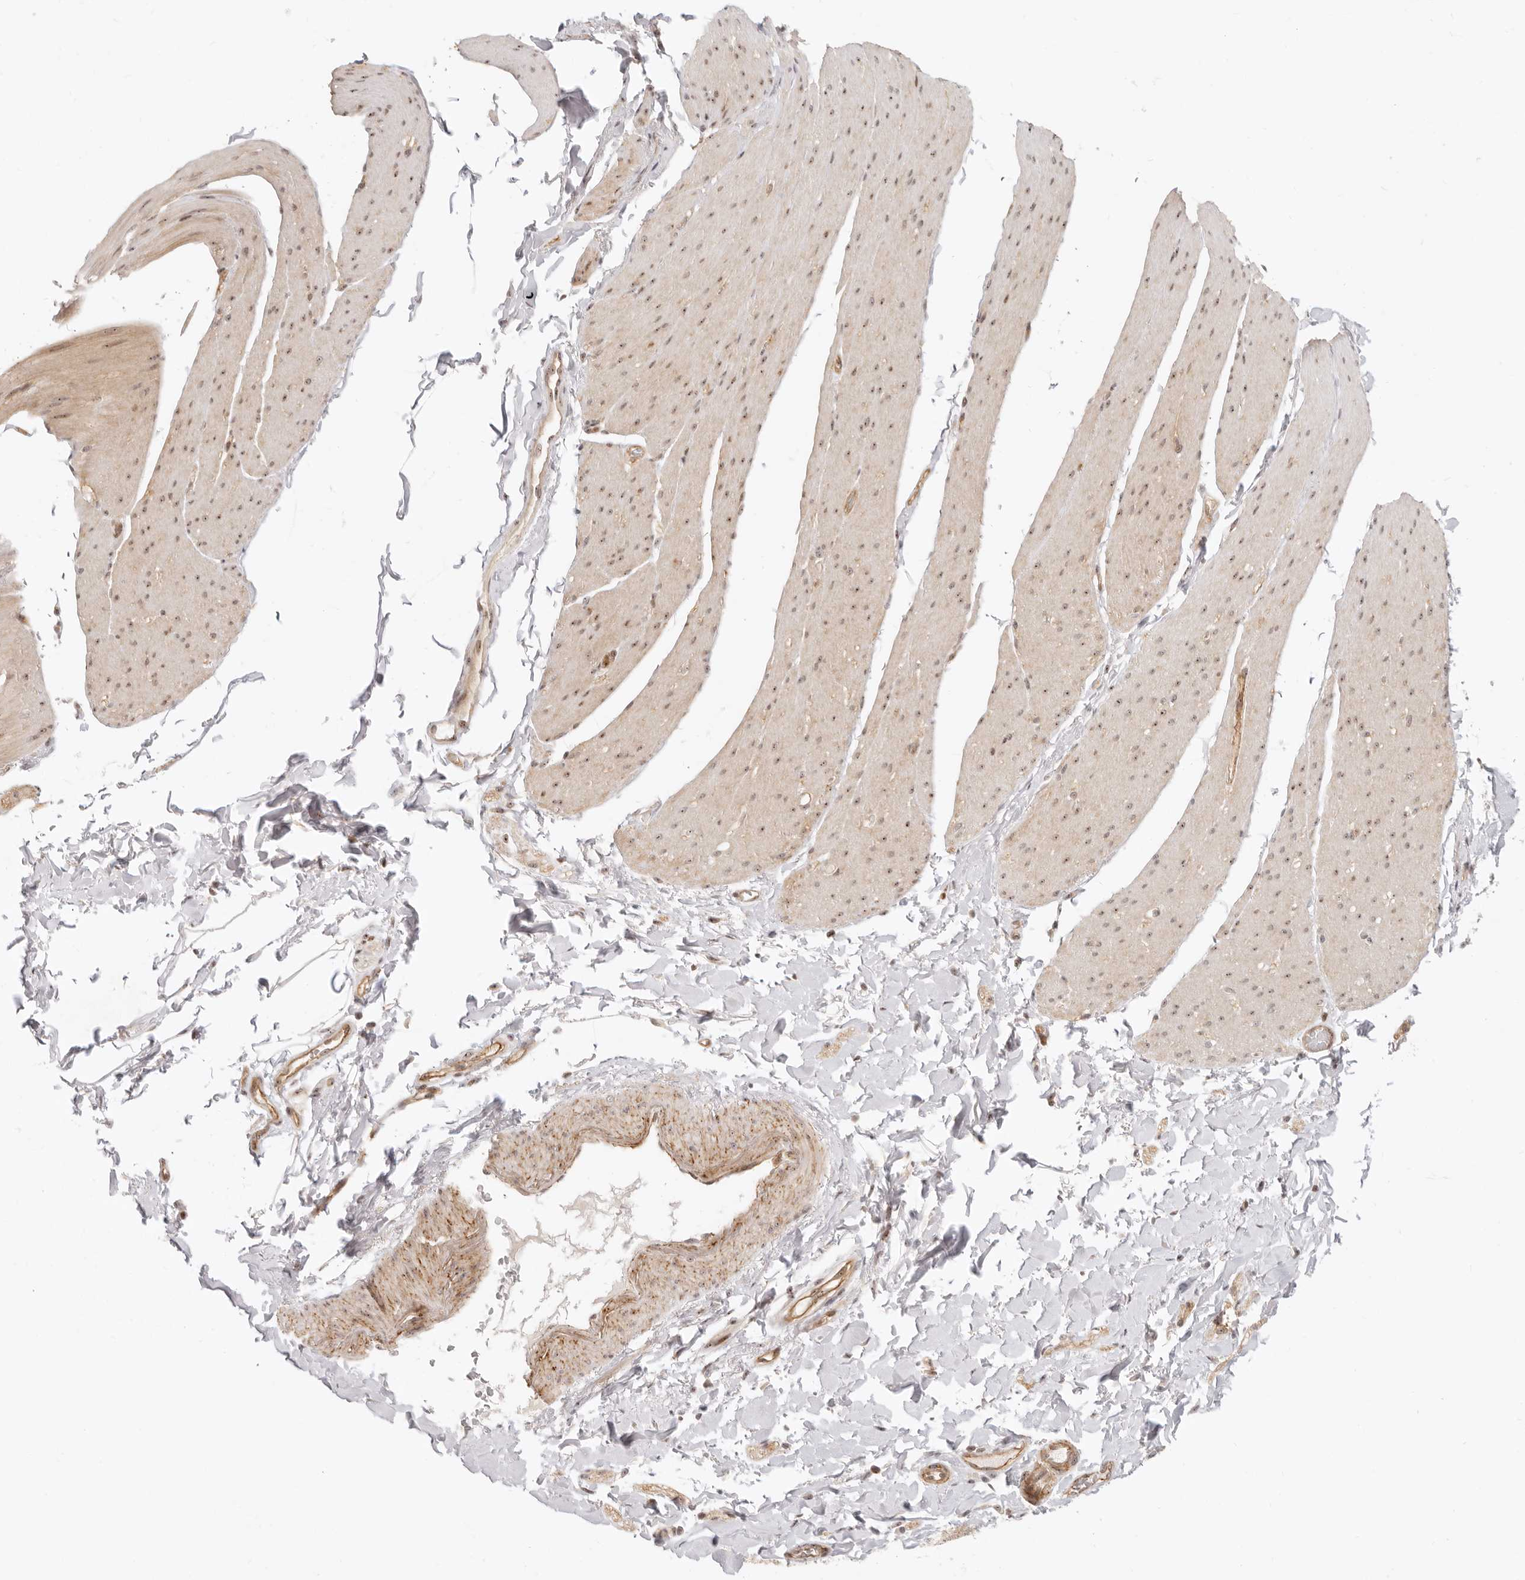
{"staining": {"intensity": "weak", "quantity": ">75%", "location": "nuclear"}, "tissue": "smooth muscle", "cell_type": "Smooth muscle cells", "image_type": "normal", "snomed": [{"axis": "morphology", "description": "Normal tissue, NOS"}, {"axis": "topography", "description": "Smooth muscle"}, {"axis": "topography", "description": "Small intestine"}], "caption": "High-power microscopy captured an immunohistochemistry image of benign smooth muscle, revealing weak nuclear positivity in approximately >75% of smooth muscle cells. Immunohistochemistry (ihc) stains the protein in brown and the nuclei are stained blue.", "gene": "BAP1", "patient": {"sex": "female", "age": 84}}